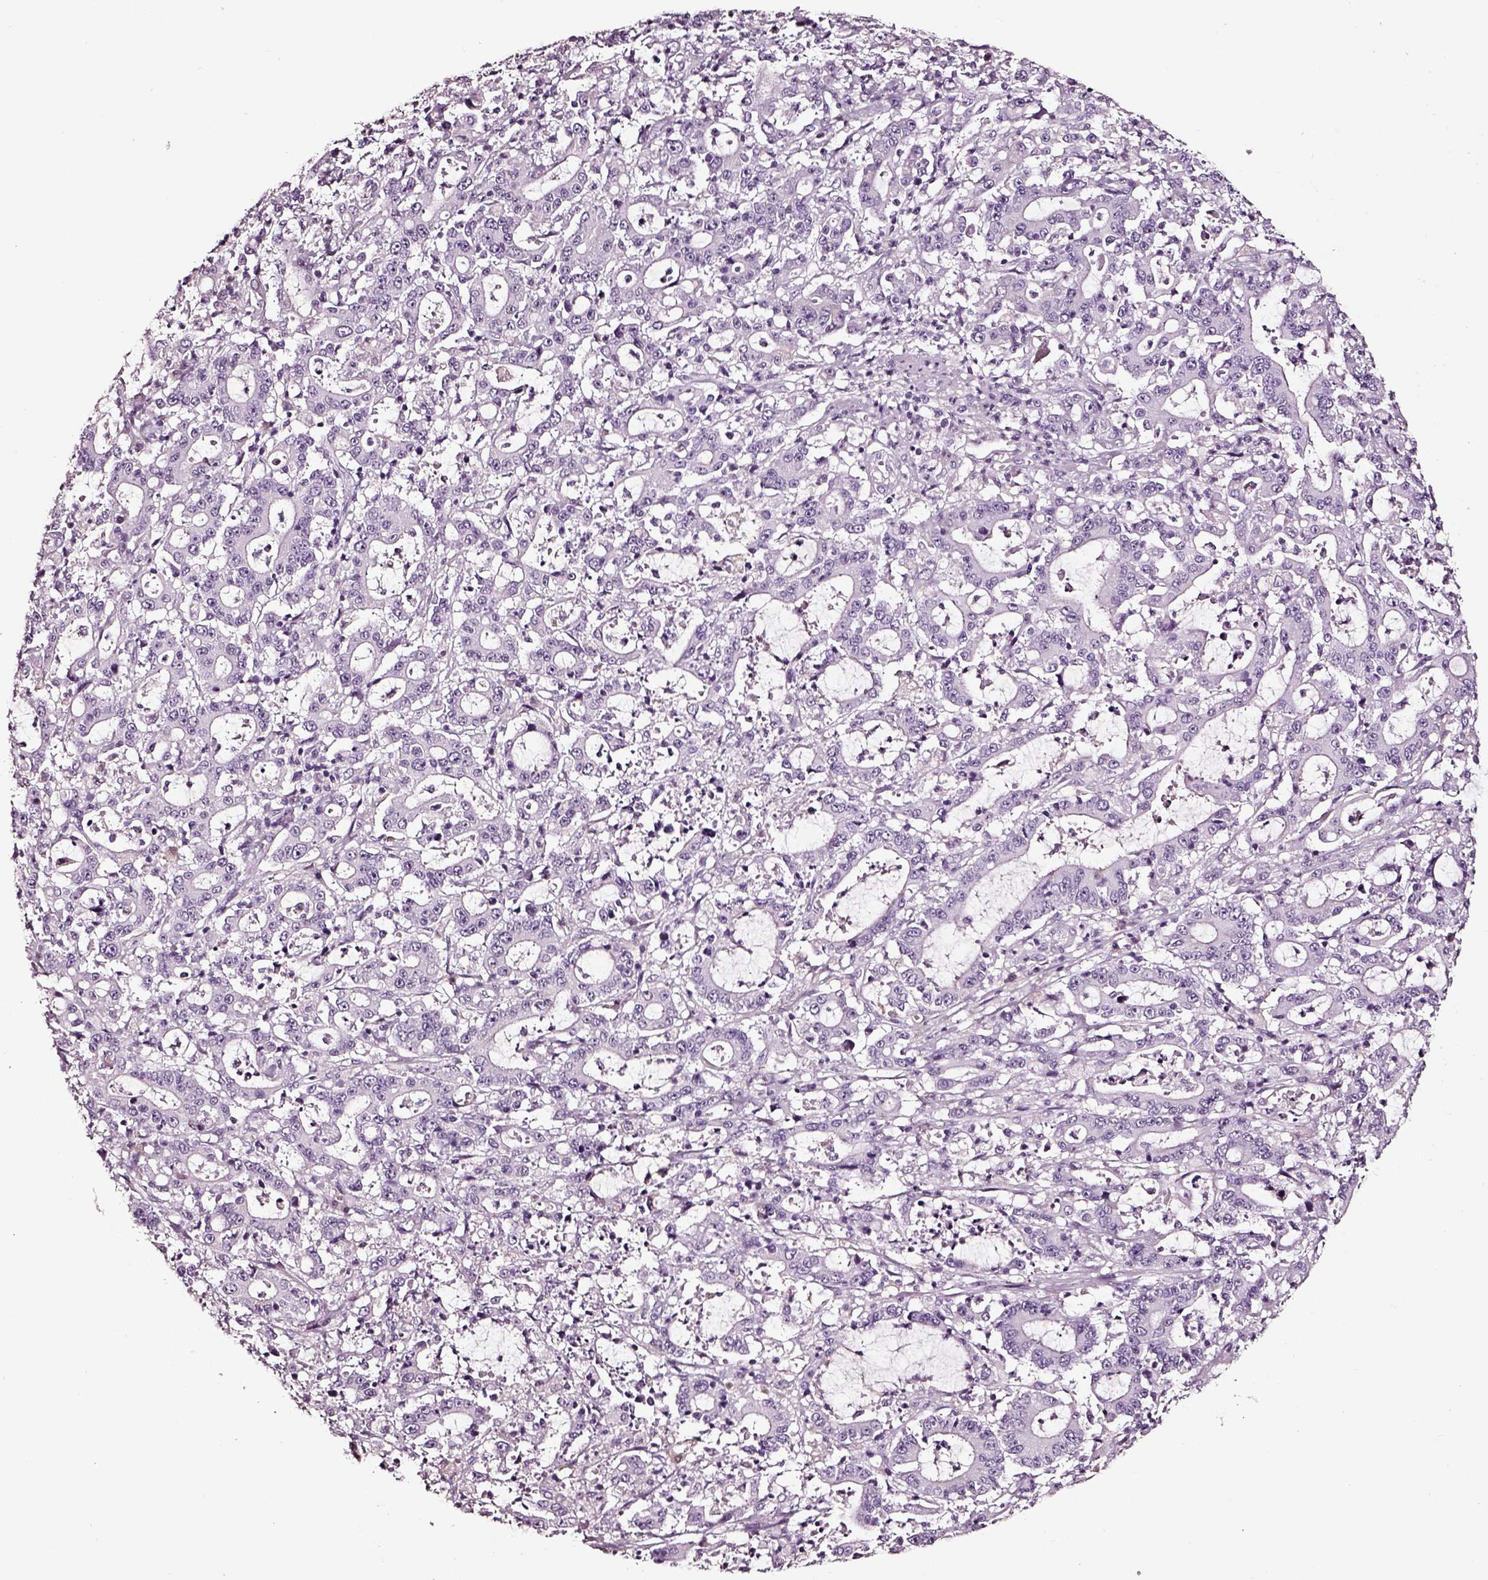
{"staining": {"intensity": "negative", "quantity": "none", "location": "none"}, "tissue": "stomach cancer", "cell_type": "Tumor cells", "image_type": "cancer", "snomed": [{"axis": "morphology", "description": "Adenocarcinoma, NOS"}, {"axis": "topography", "description": "Stomach, upper"}], "caption": "This is an IHC micrograph of stomach cancer. There is no staining in tumor cells.", "gene": "SMIM17", "patient": {"sex": "male", "age": 68}}